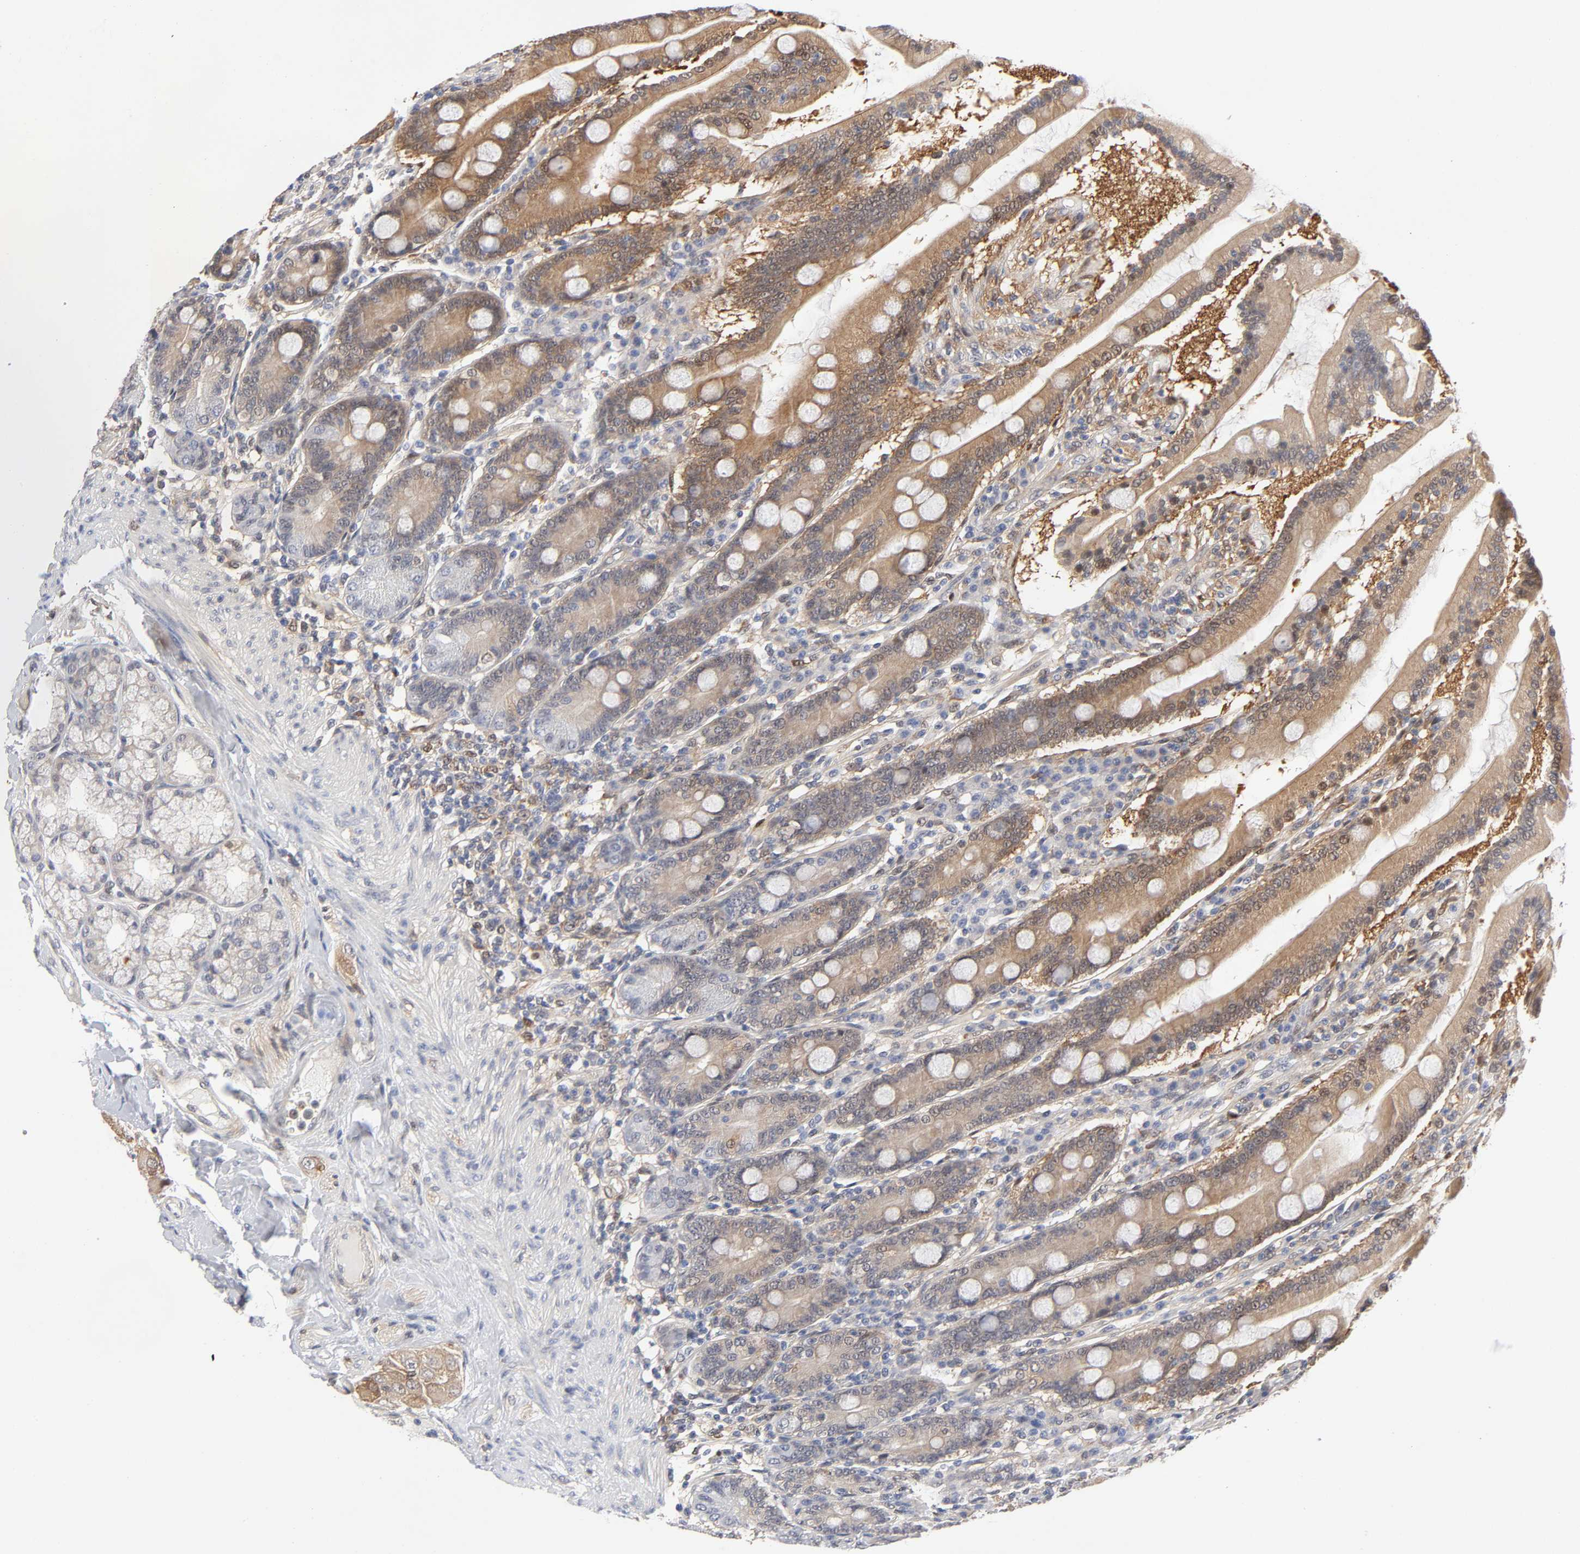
{"staining": {"intensity": "weak", "quantity": ">75%", "location": "cytoplasmic/membranous"}, "tissue": "duodenum", "cell_type": "Glandular cells", "image_type": "normal", "snomed": [{"axis": "morphology", "description": "Normal tissue, NOS"}, {"axis": "topography", "description": "Duodenum"}], "caption": "Immunohistochemical staining of normal human duodenum displays >75% levels of weak cytoplasmic/membranous protein positivity in about >75% of glandular cells.", "gene": "PTEN", "patient": {"sex": "female", "age": 64}}